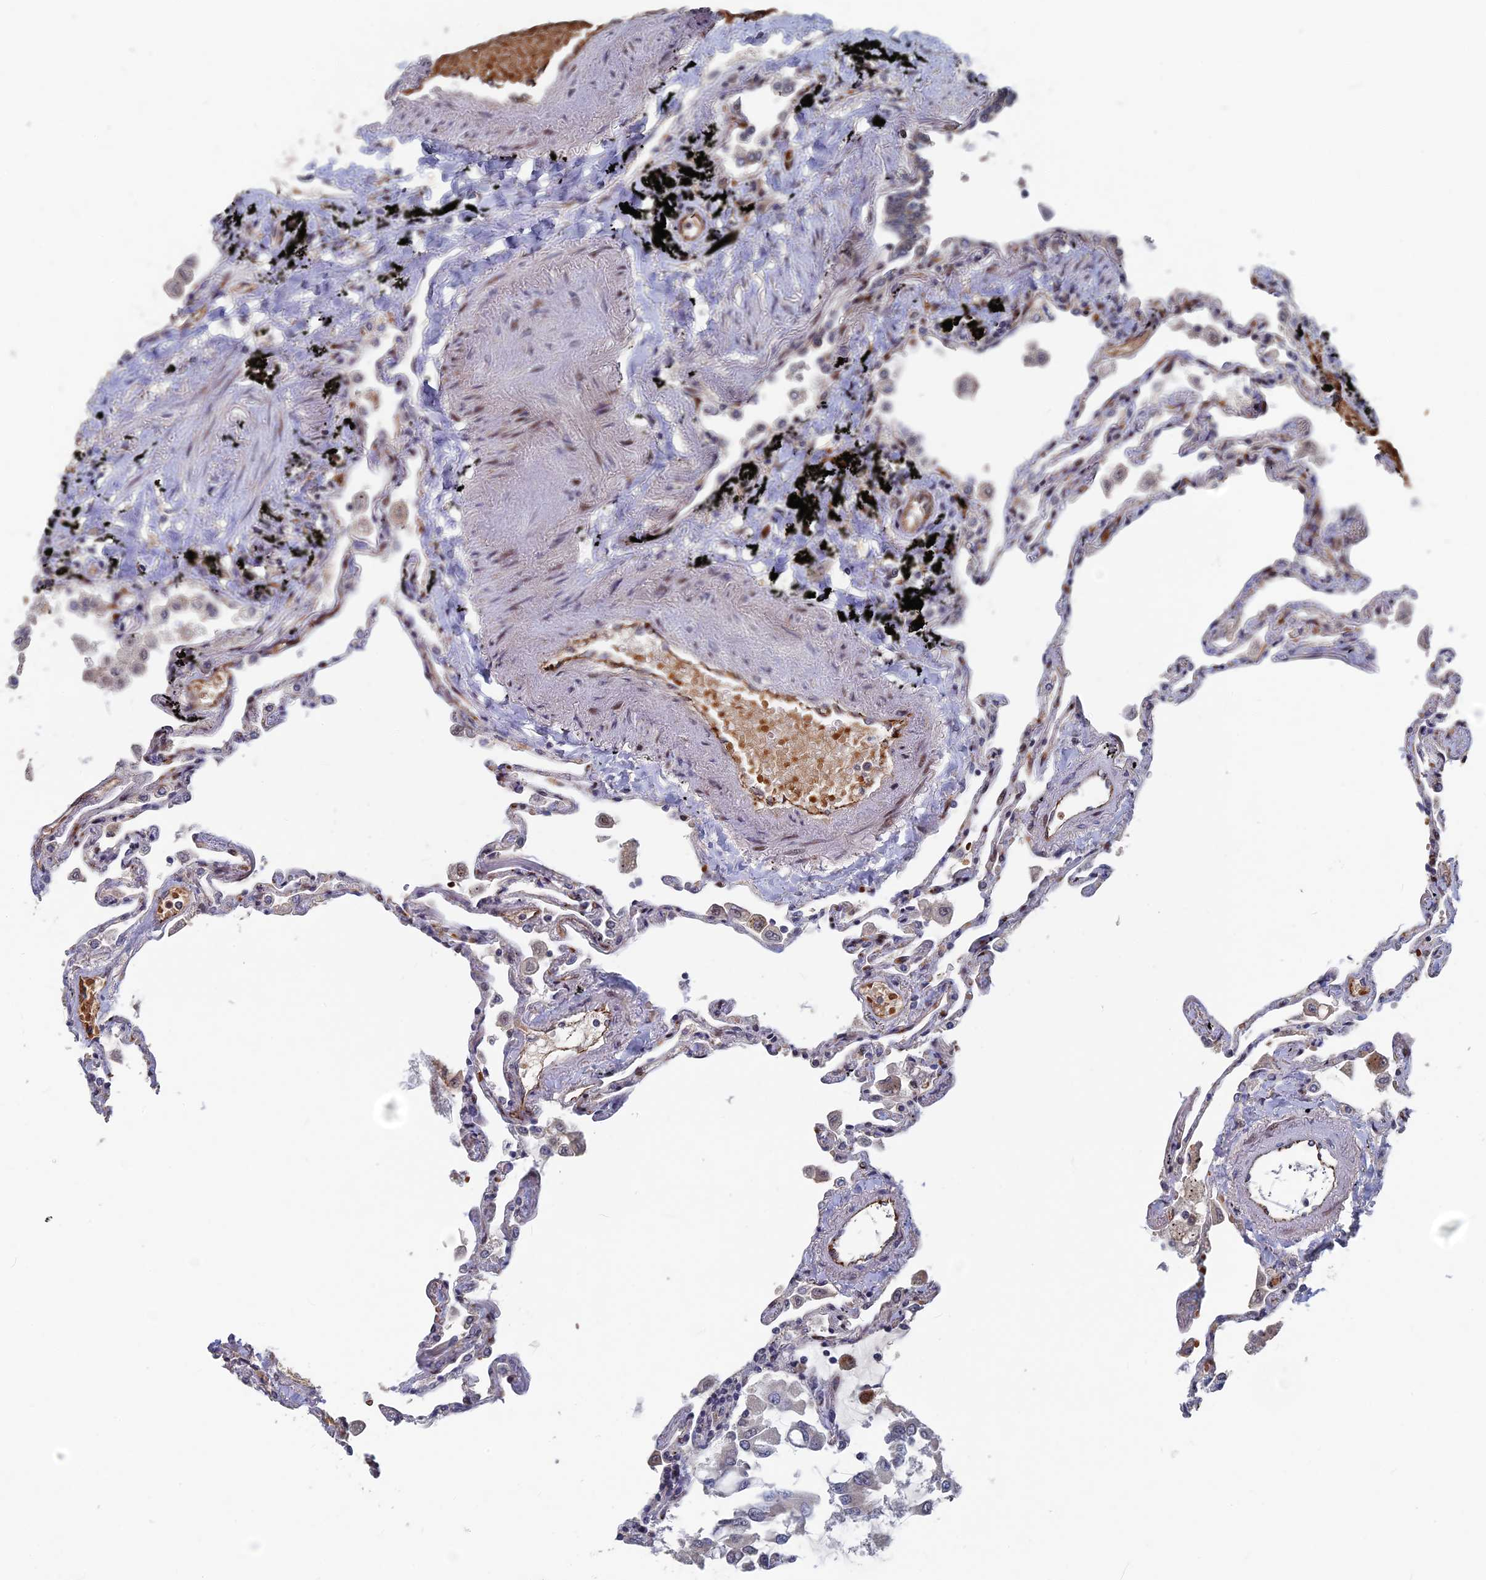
{"staining": {"intensity": "moderate", "quantity": "25%-75%", "location": "cytoplasmic/membranous,nuclear"}, "tissue": "lung", "cell_type": "Alveolar cells", "image_type": "normal", "snomed": [{"axis": "morphology", "description": "Normal tissue, NOS"}, {"axis": "topography", "description": "Lung"}], "caption": "High-power microscopy captured an immunohistochemistry image of normal lung, revealing moderate cytoplasmic/membranous,nuclear staining in about 25%-75% of alveolar cells. Using DAB (3,3'-diaminobenzidine) (brown) and hematoxylin (blue) stains, captured at high magnification using brightfield microscopy.", "gene": "SH3D21", "patient": {"sex": "female", "age": 67}}